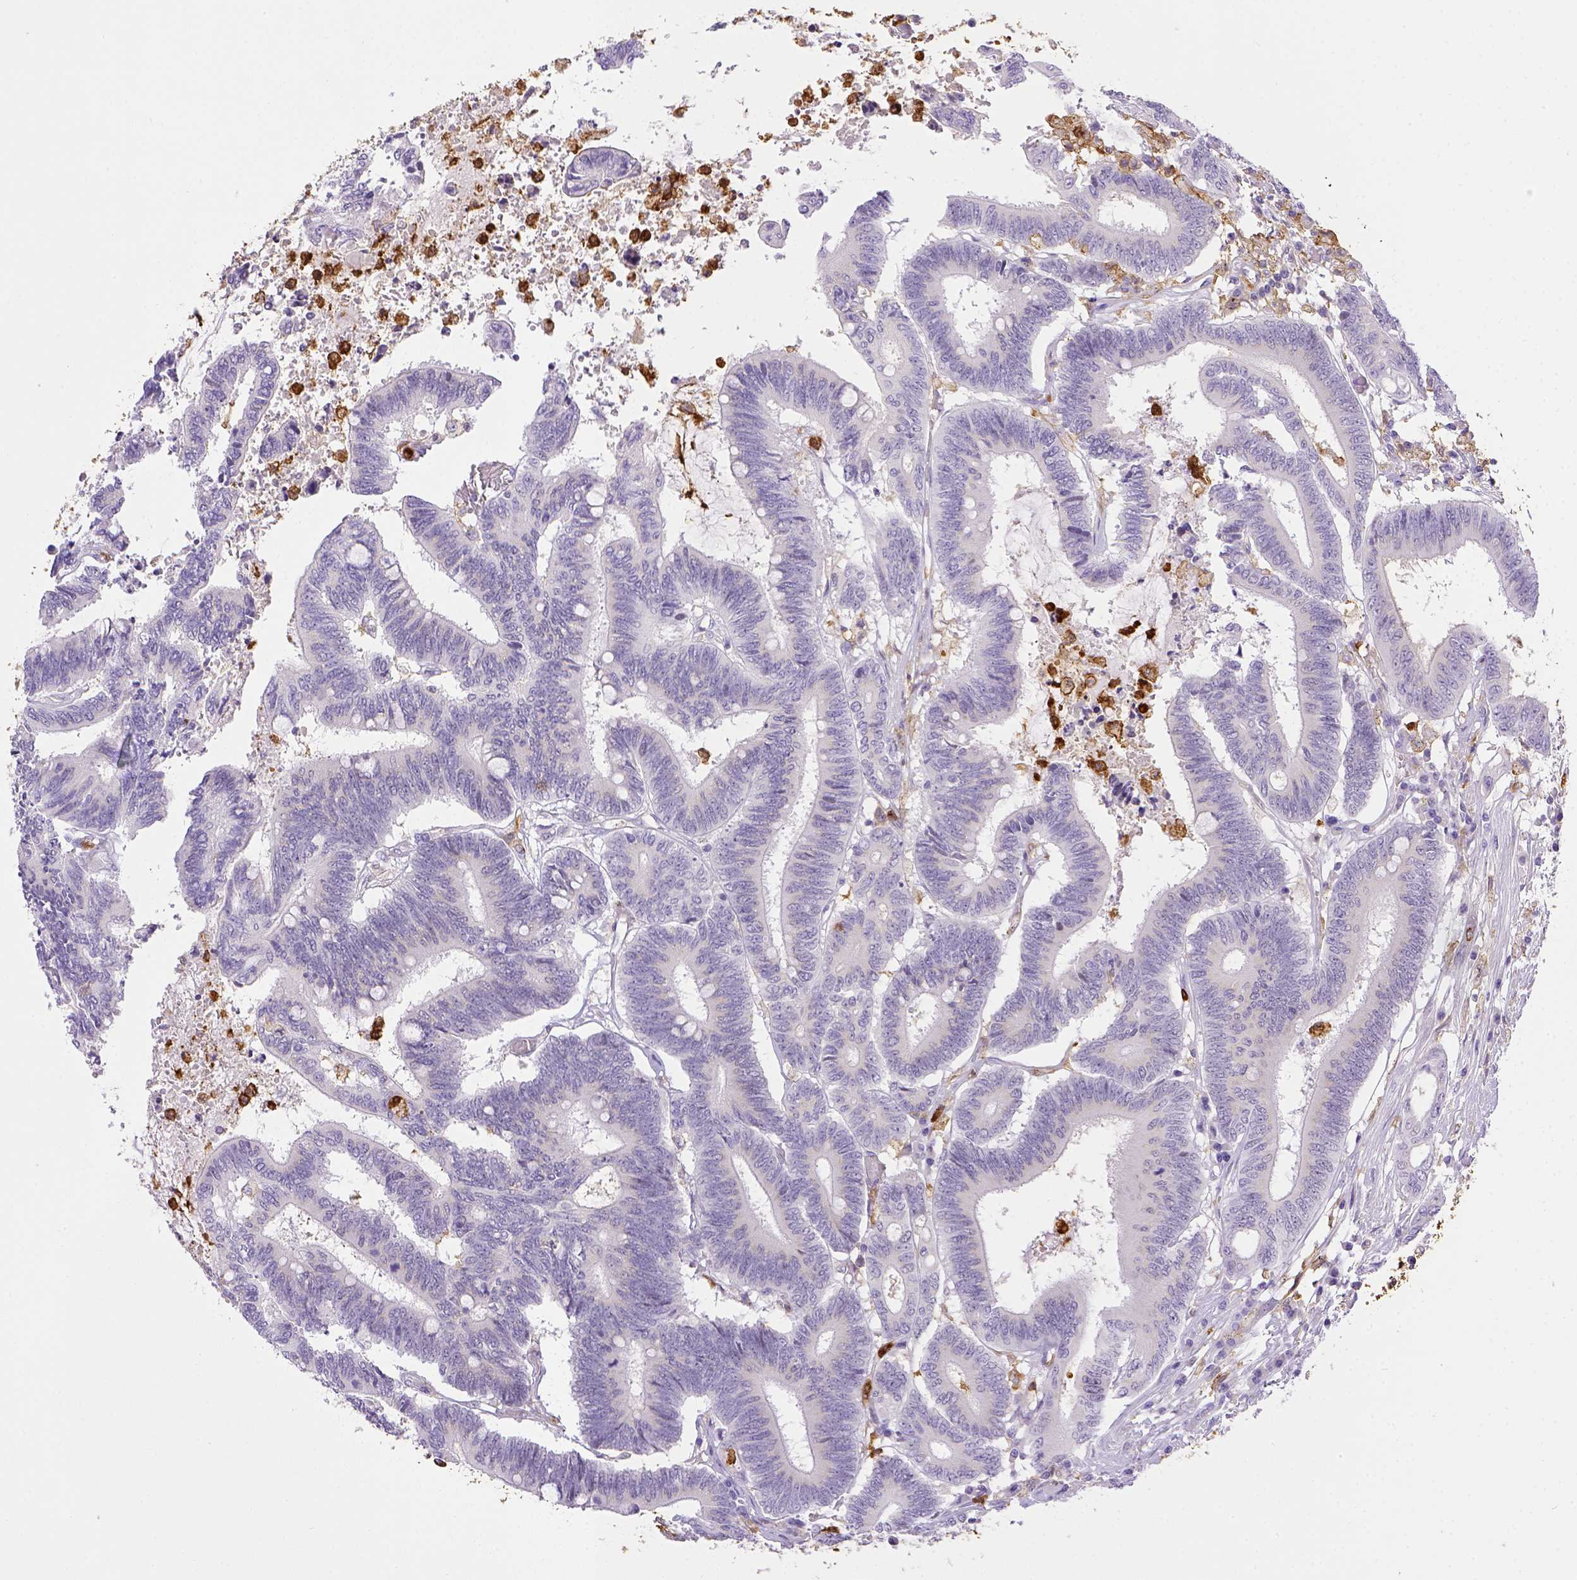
{"staining": {"intensity": "negative", "quantity": "none", "location": "none"}, "tissue": "colorectal cancer", "cell_type": "Tumor cells", "image_type": "cancer", "snomed": [{"axis": "morphology", "description": "Adenocarcinoma, NOS"}, {"axis": "topography", "description": "Rectum"}], "caption": "DAB immunohistochemical staining of colorectal adenocarcinoma demonstrates no significant positivity in tumor cells. Brightfield microscopy of immunohistochemistry (IHC) stained with DAB (3,3'-diaminobenzidine) (brown) and hematoxylin (blue), captured at high magnification.", "gene": "ITGAM", "patient": {"sex": "male", "age": 54}}